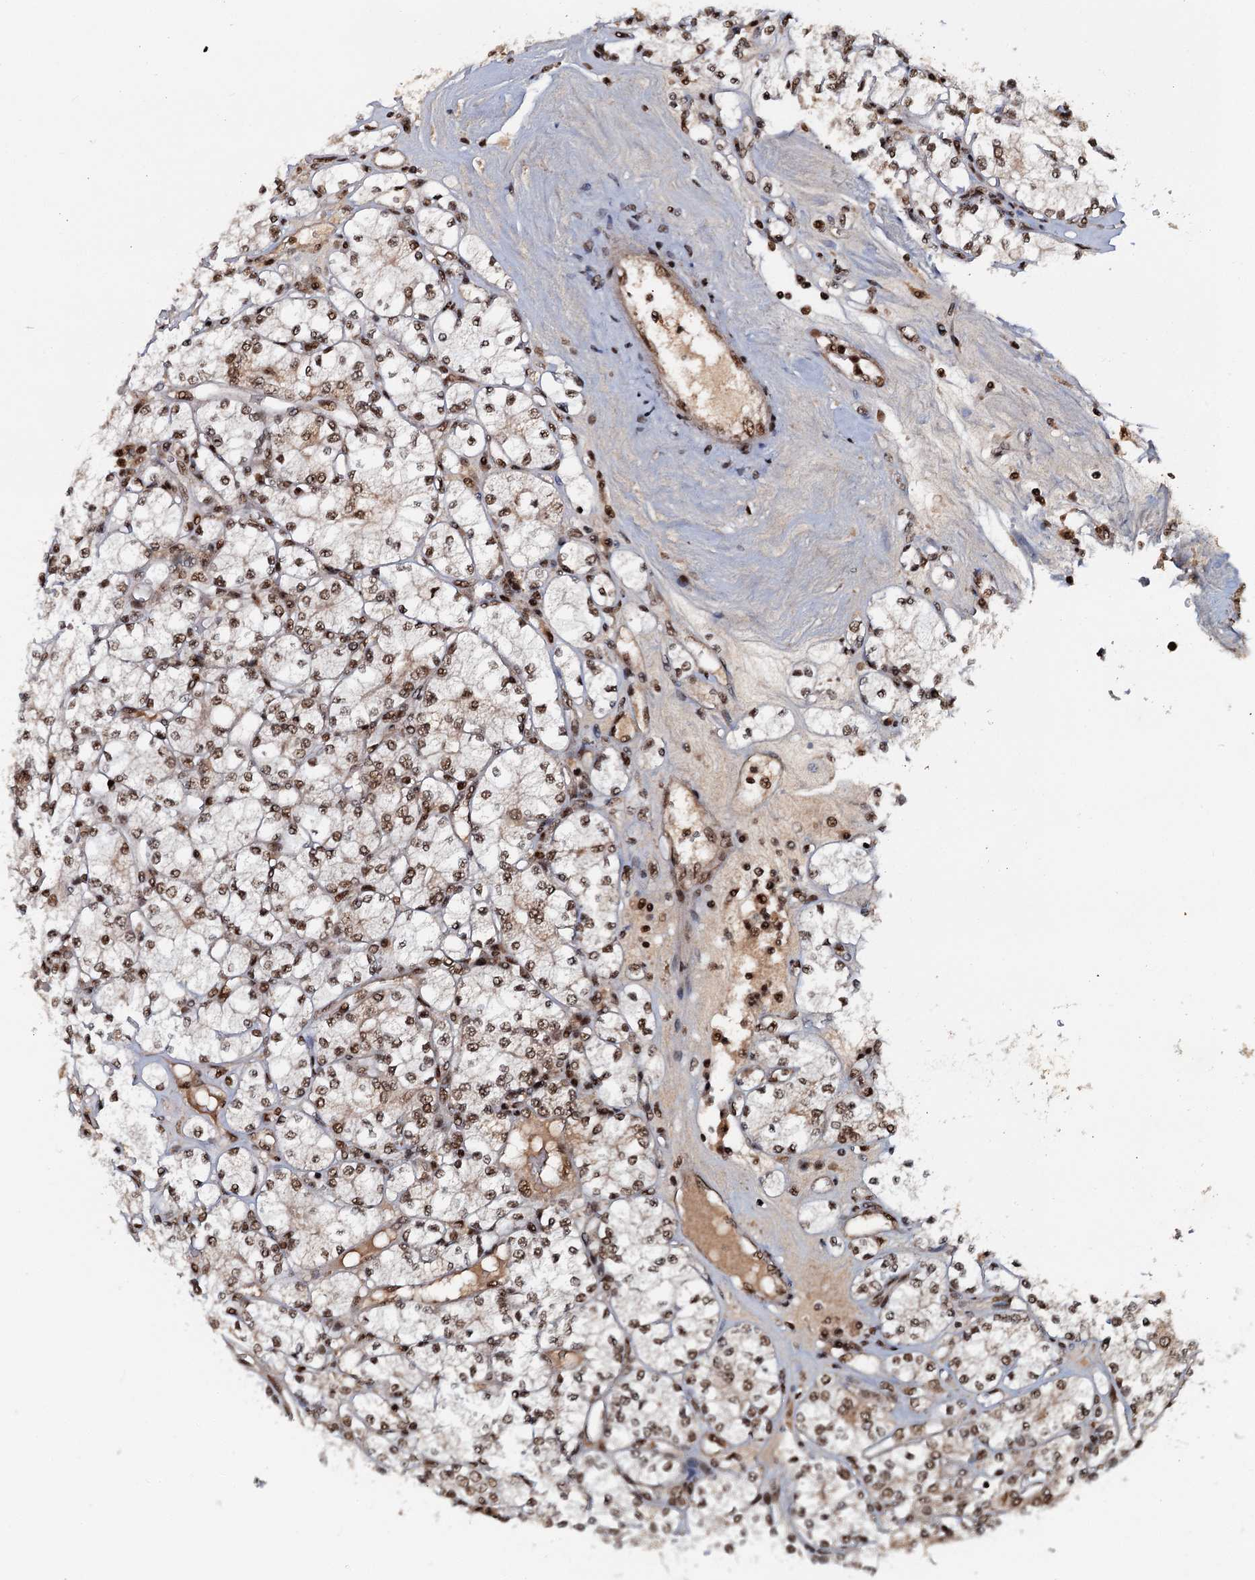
{"staining": {"intensity": "moderate", "quantity": ">75%", "location": "nuclear"}, "tissue": "renal cancer", "cell_type": "Tumor cells", "image_type": "cancer", "snomed": [{"axis": "morphology", "description": "Adenocarcinoma, NOS"}, {"axis": "topography", "description": "Kidney"}], "caption": "Immunohistochemical staining of renal cancer (adenocarcinoma) shows medium levels of moderate nuclear positivity in about >75% of tumor cells.", "gene": "ZC3H18", "patient": {"sex": "male", "age": 77}}